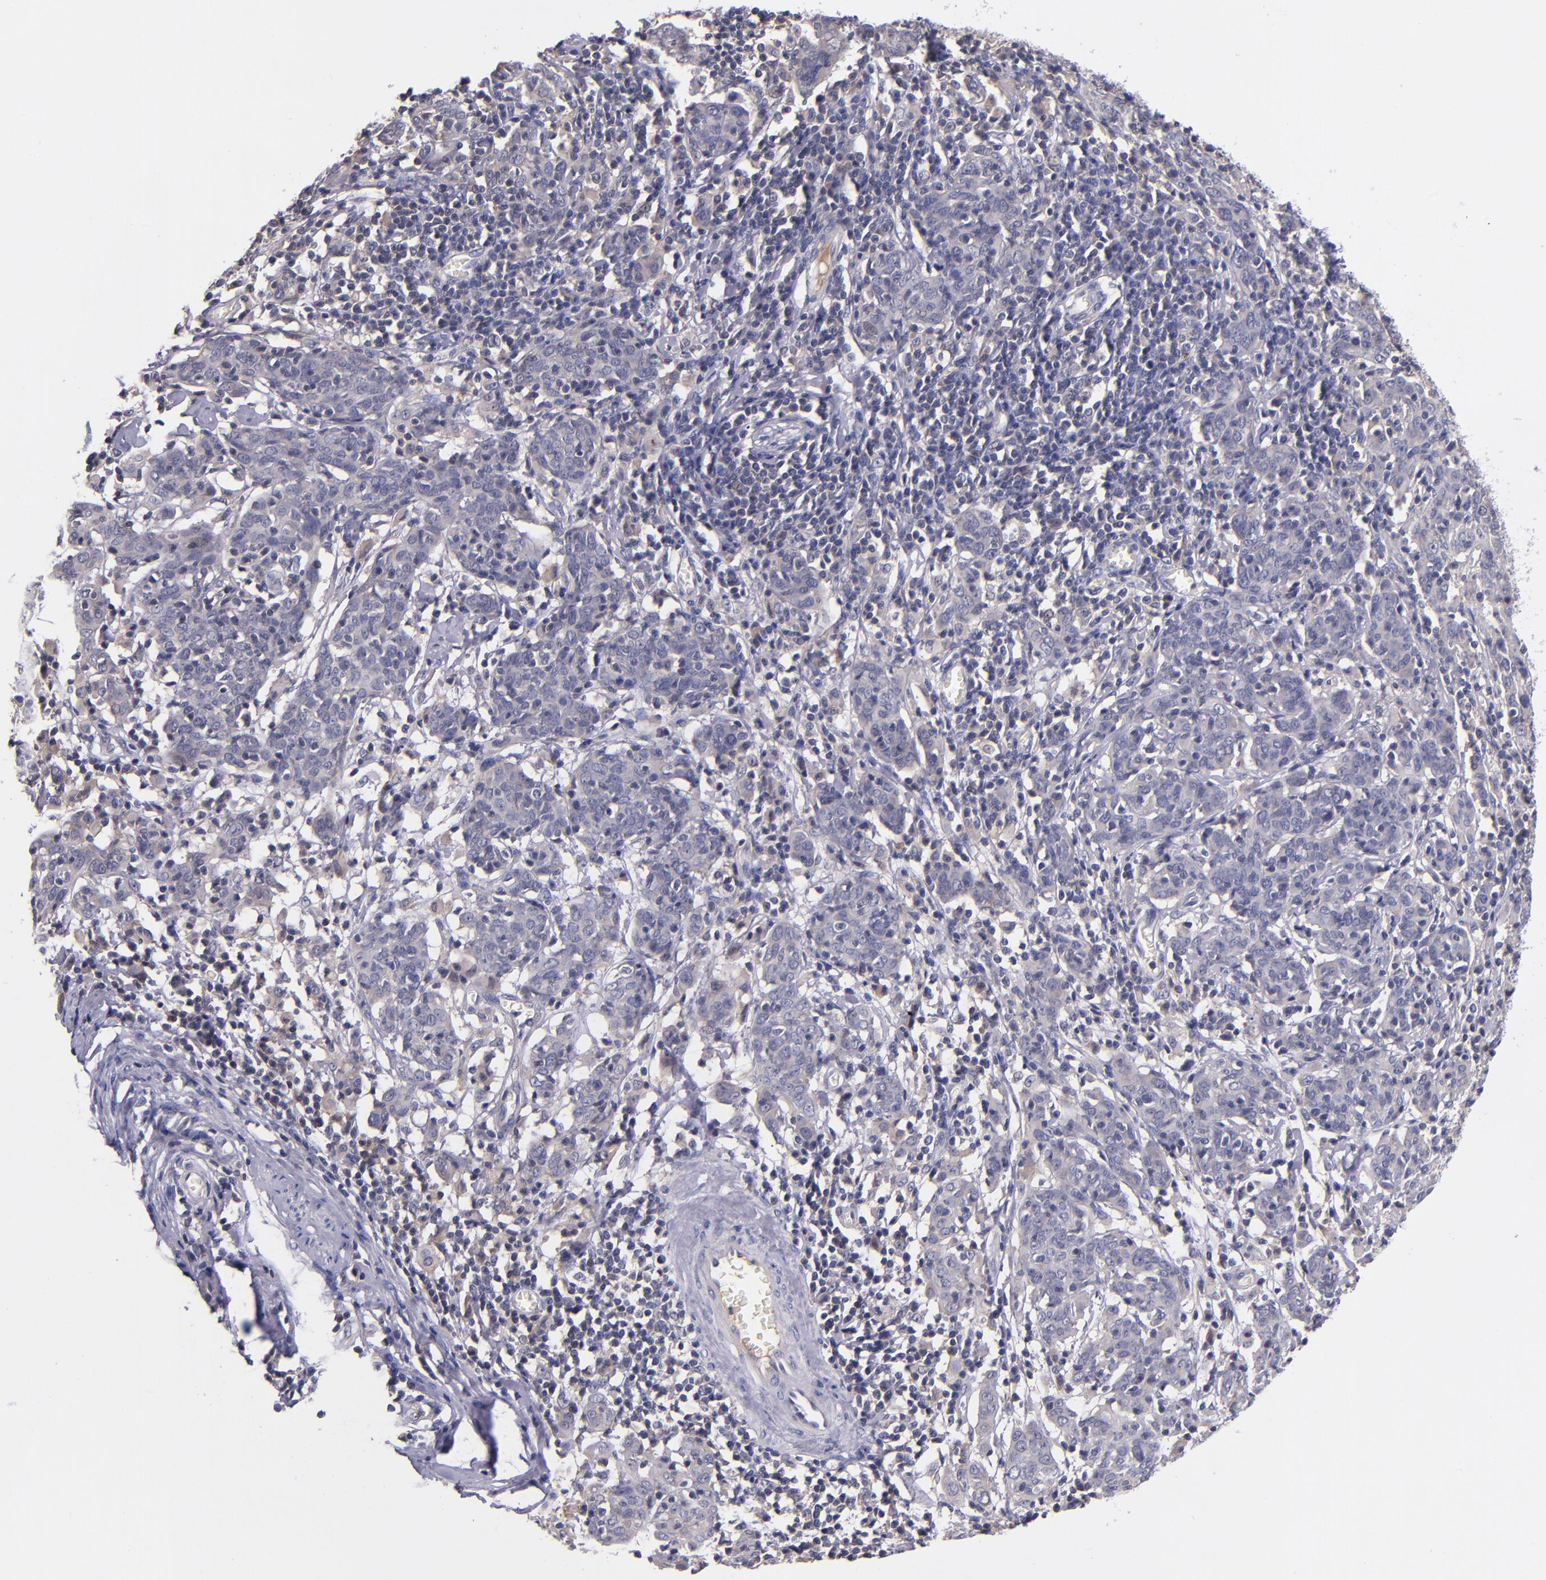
{"staining": {"intensity": "negative", "quantity": "none", "location": "none"}, "tissue": "cervical cancer", "cell_type": "Tumor cells", "image_type": "cancer", "snomed": [{"axis": "morphology", "description": "Normal tissue, NOS"}, {"axis": "morphology", "description": "Squamous cell carcinoma, NOS"}, {"axis": "topography", "description": "Cervix"}], "caption": "Image shows no protein positivity in tumor cells of squamous cell carcinoma (cervical) tissue.", "gene": "RBP4", "patient": {"sex": "female", "age": 67}}